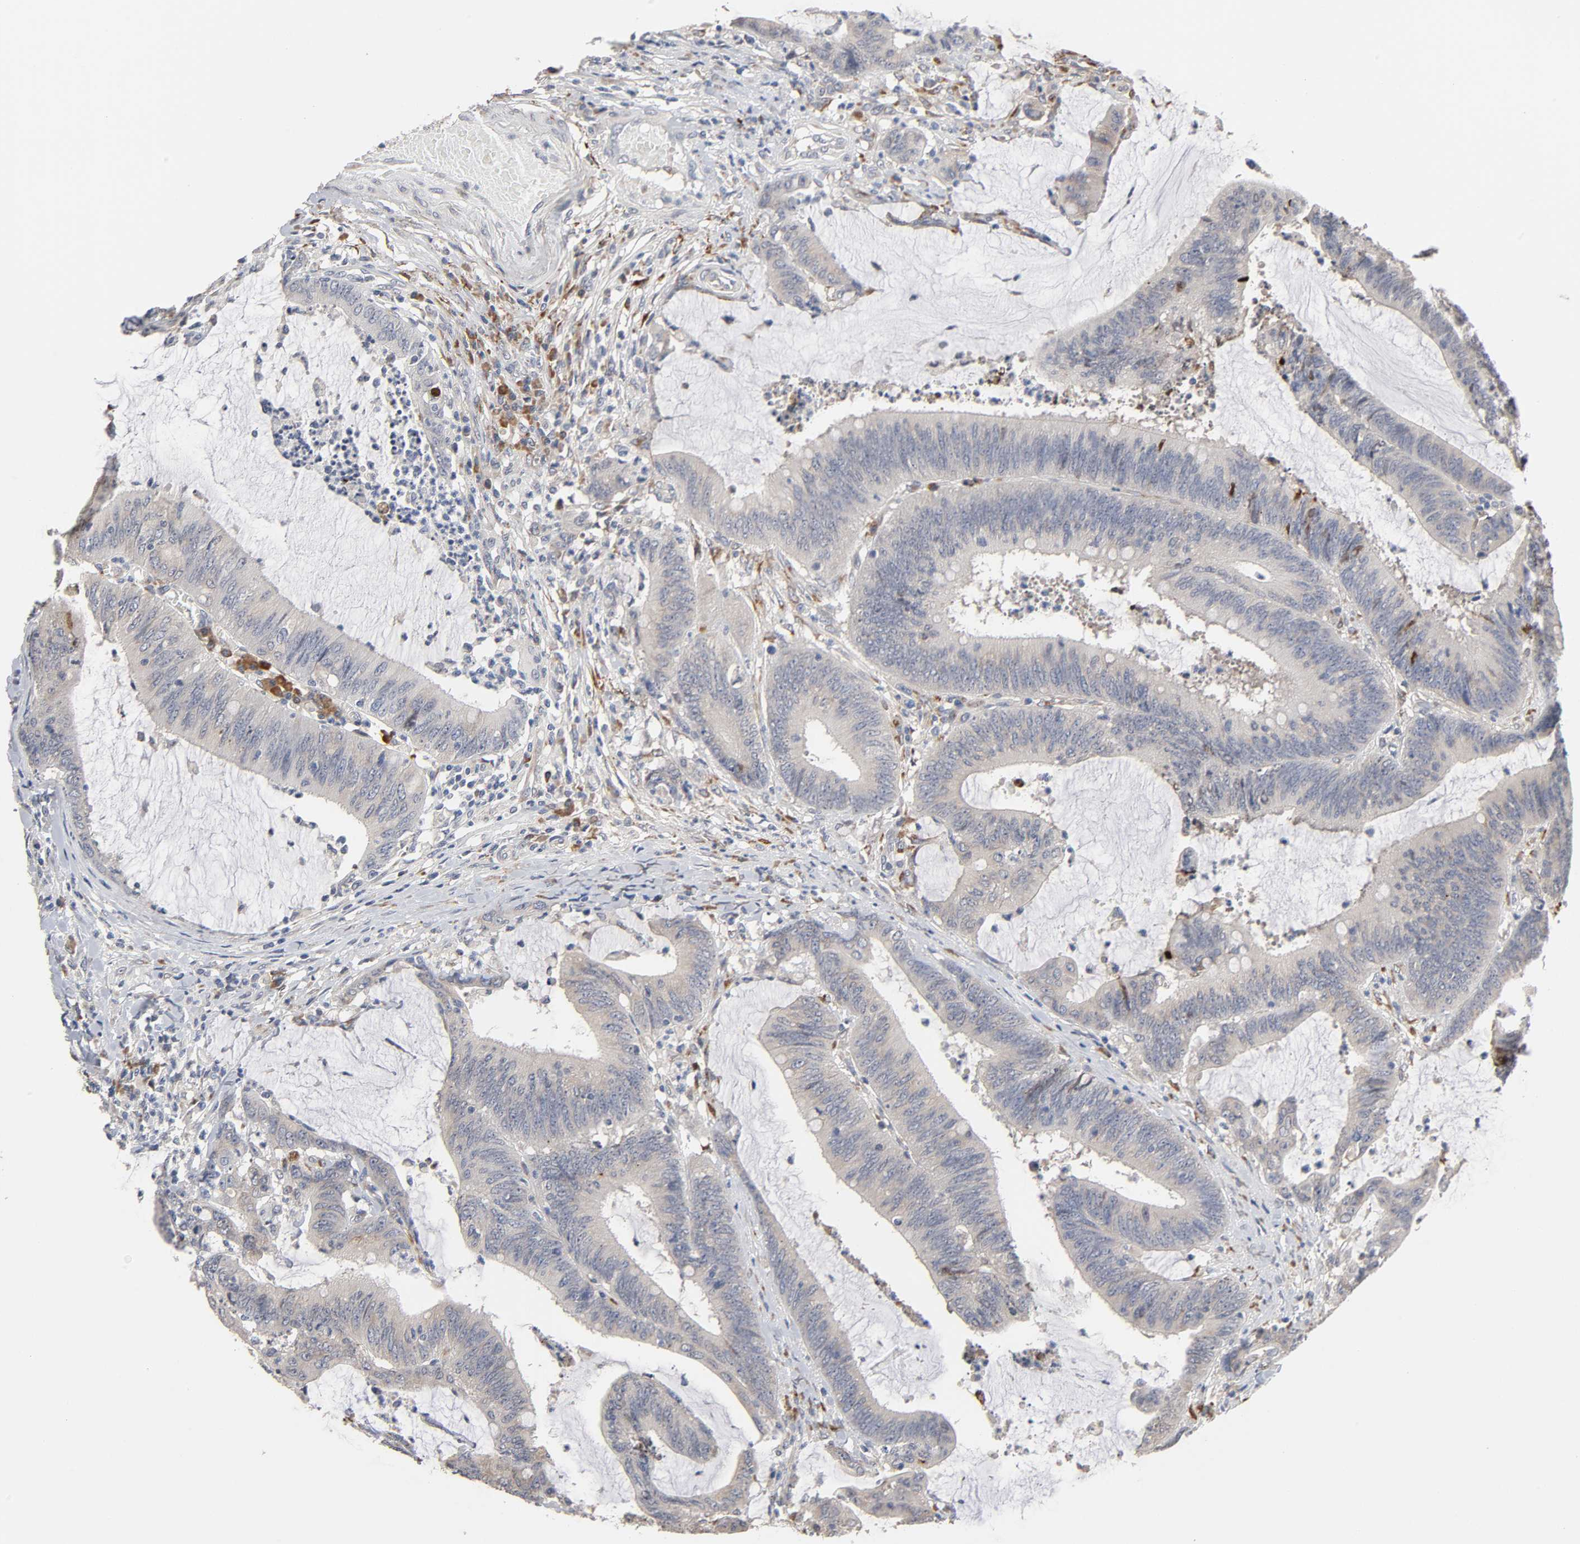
{"staining": {"intensity": "negative", "quantity": "none", "location": "none"}, "tissue": "colorectal cancer", "cell_type": "Tumor cells", "image_type": "cancer", "snomed": [{"axis": "morphology", "description": "Adenocarcinoma, NOS"}, {"axis": "topography", "description": "Rectum"}], "caption": "Micrograph shows no significant protein expression in tumor cells of colorectal cancer.", "gene": "HDLBP", "patient": {"sex": "female", "age": 66}}